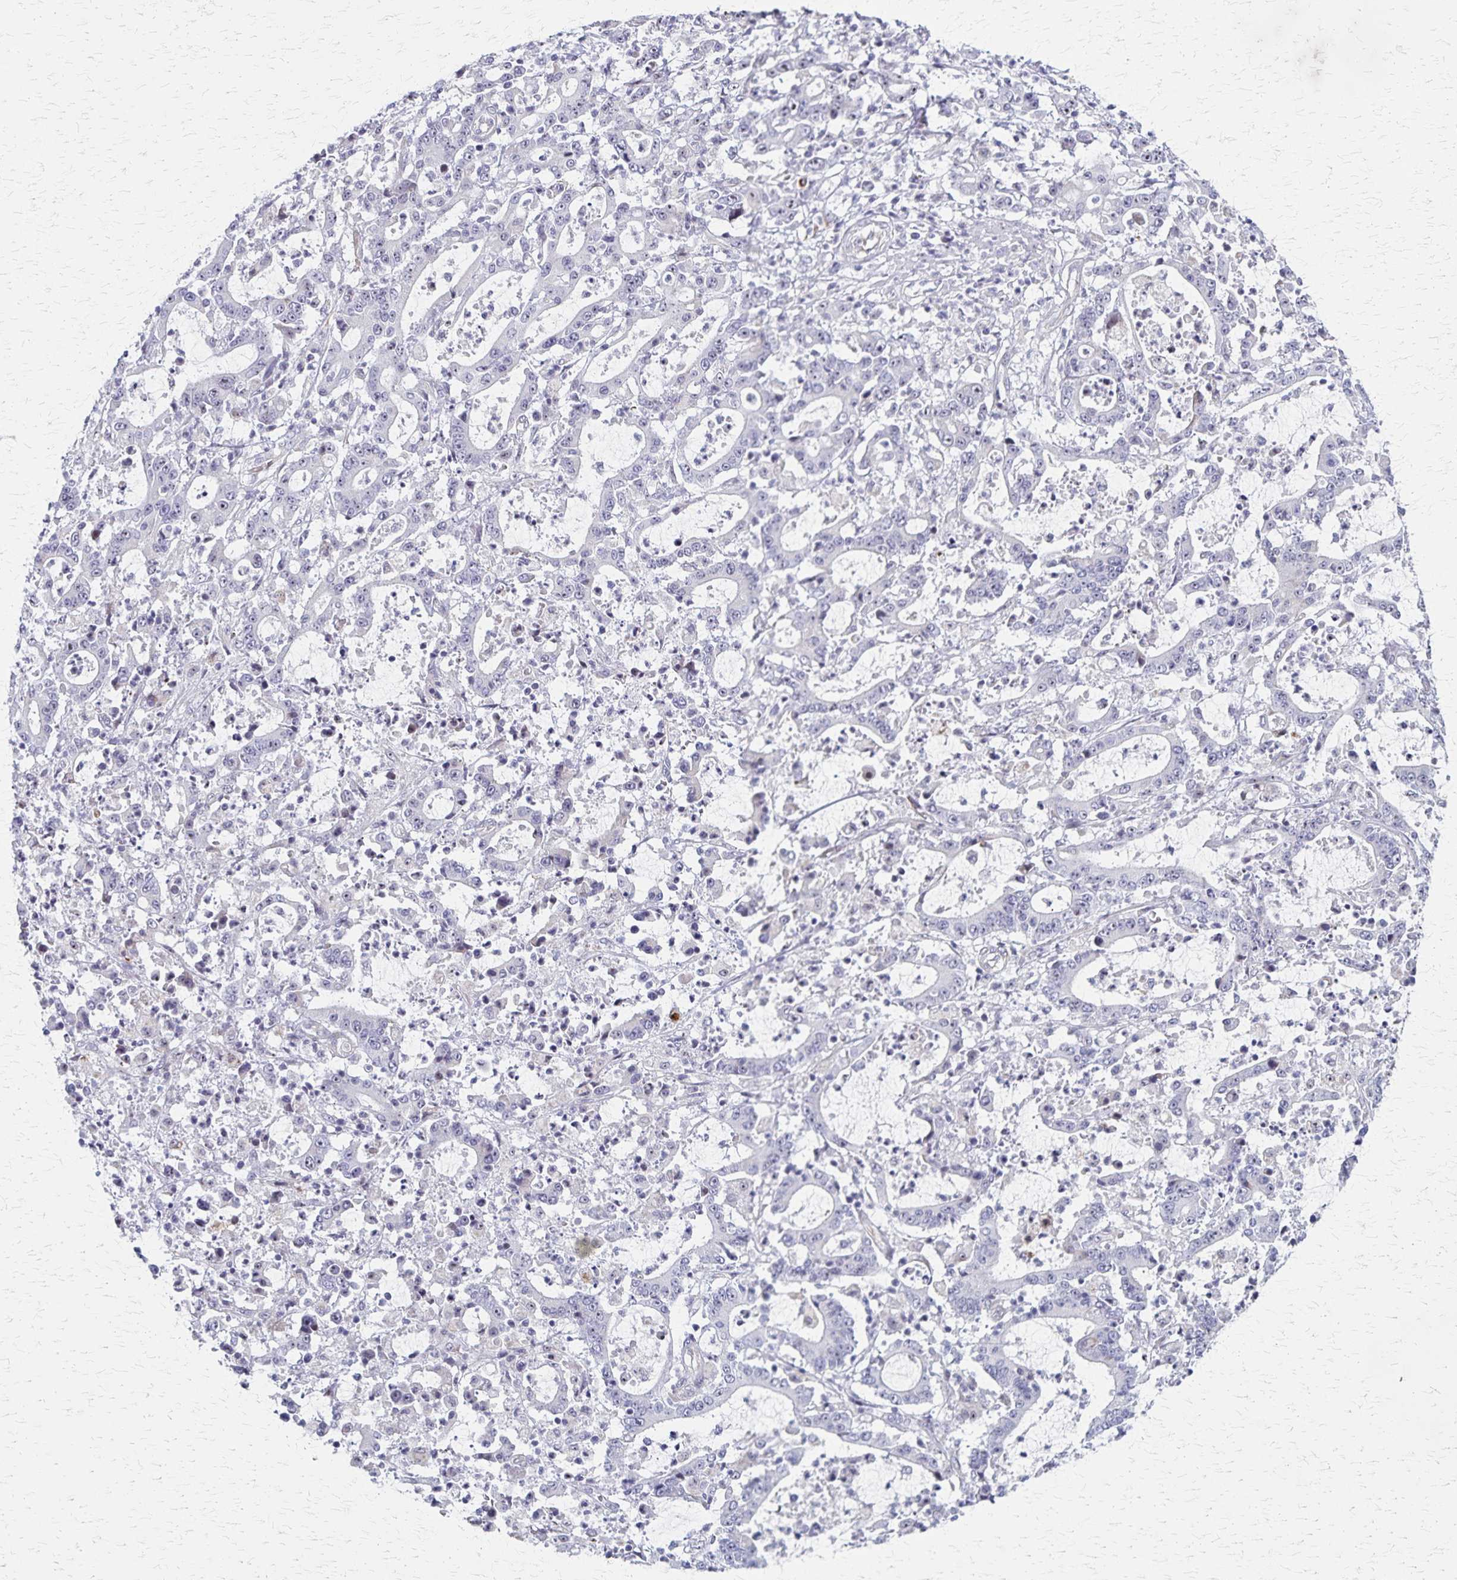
{"staining": {"intensity": "negative", "quantity": "none", "location": "none"}, "tissue": "stomach cancer", "cell_type": "Tumor cells", "image_type": "cancer", "snomed": [{"axis": "morphology", "description": "Adenocarcinoma, NOS"}, {"axis": "topography", "description": "Stomach, upper"}], "caption": "The immunohistochemistry photomicrograph has no significant staining in tumor cells of stomach cancer tissue.", "gene": "DLK2", "patient": {"sex": "male", "age": 68}}